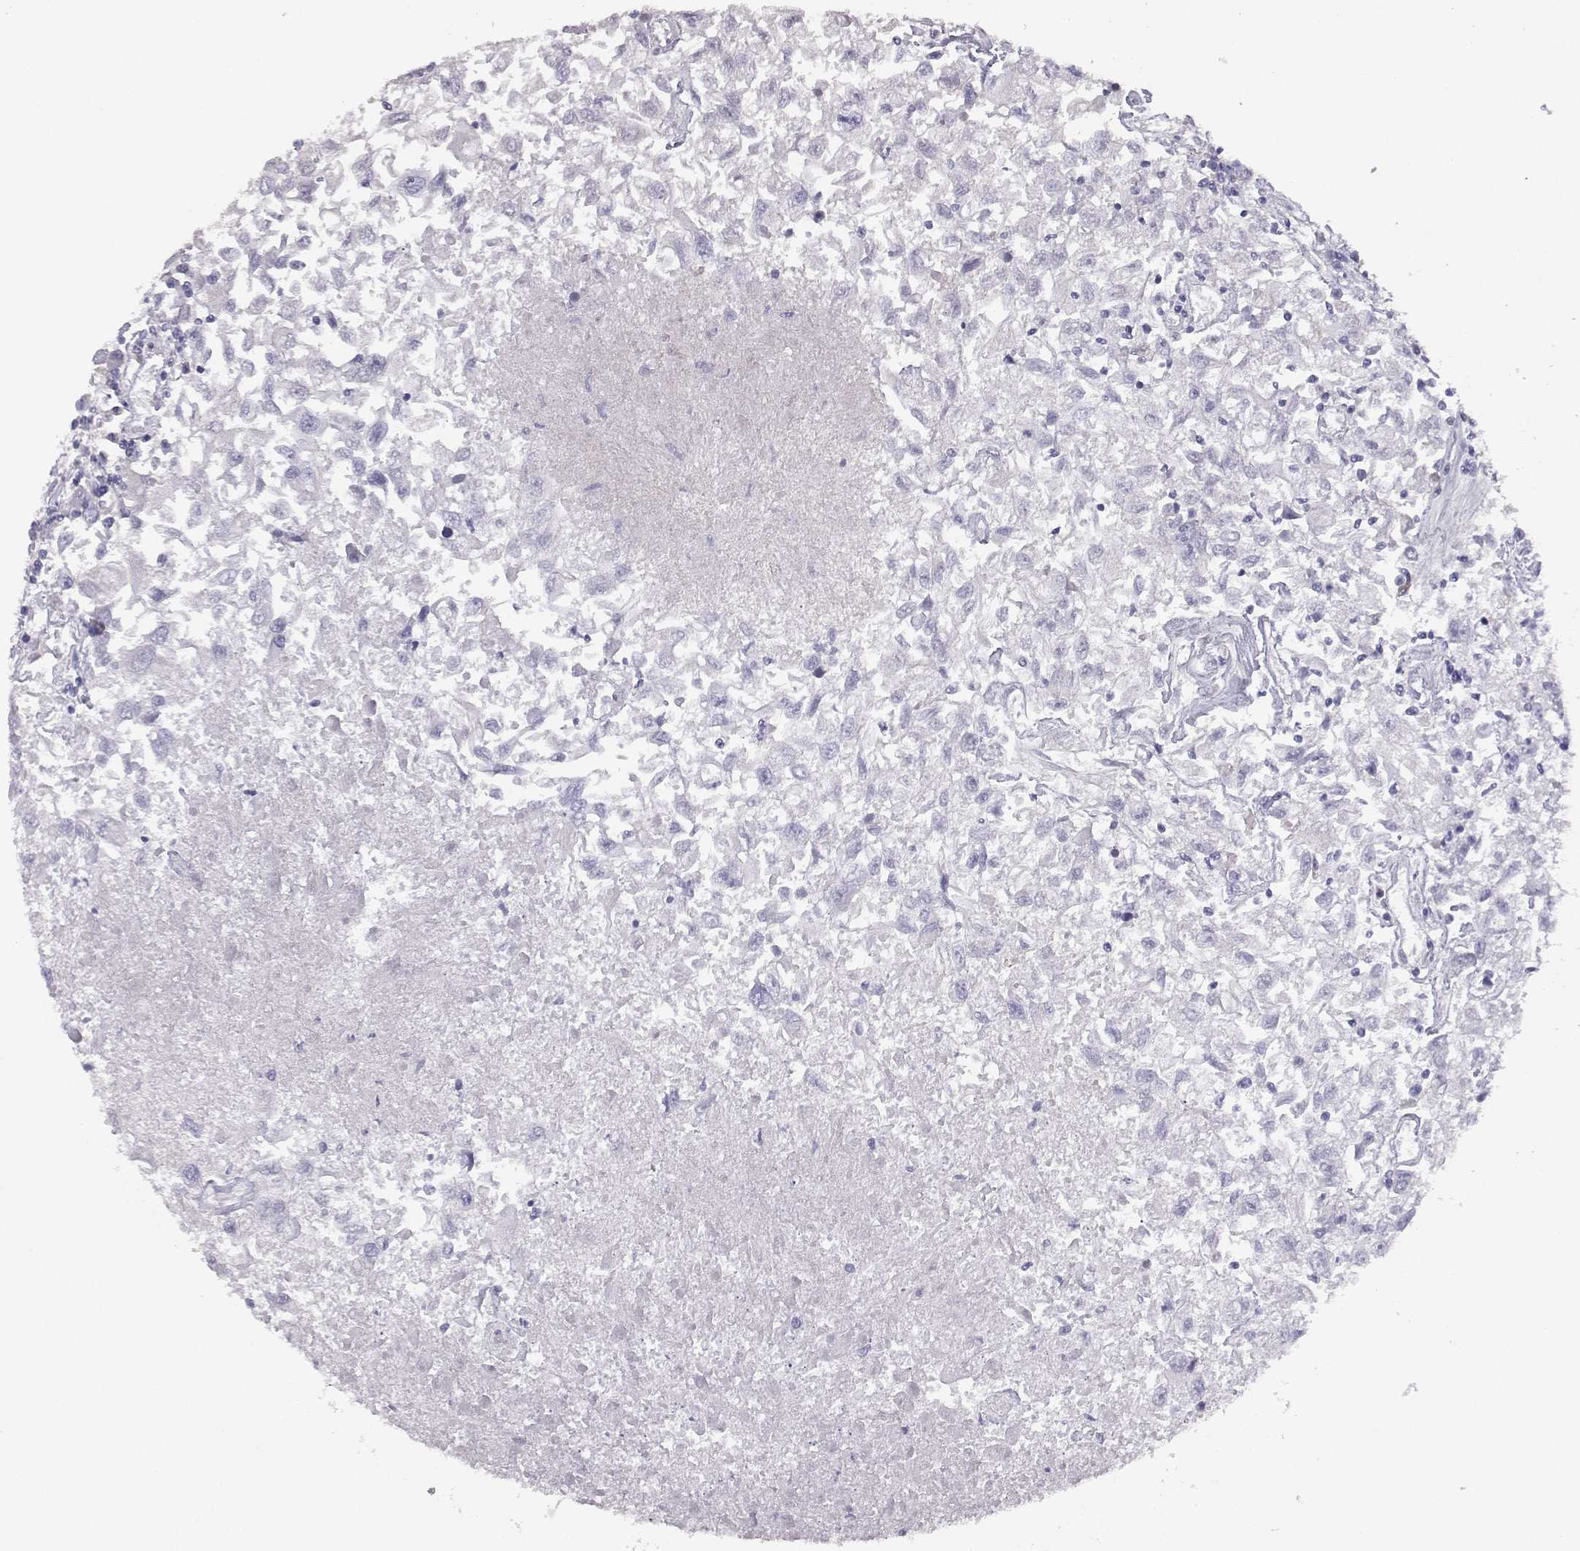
{"staining": {"intensity": "negative", "quantity": "none", "location": "none"}, "tissue": "renal cancer", "cell_type": "Tumor cells", "image_type": "cancer", "snomed": [{"axis": "morphology", "description": "Adenocarcinoma, NOS"}, {"axis": "topography", "description": "Kidney"}], "caption": "This is a histopathology image of IHC staining of renal adenocarcinoma, which shows no positivity in tumor cells.", "gene": "ITLN2", "patient": {"sex": "female", "age": 76}}